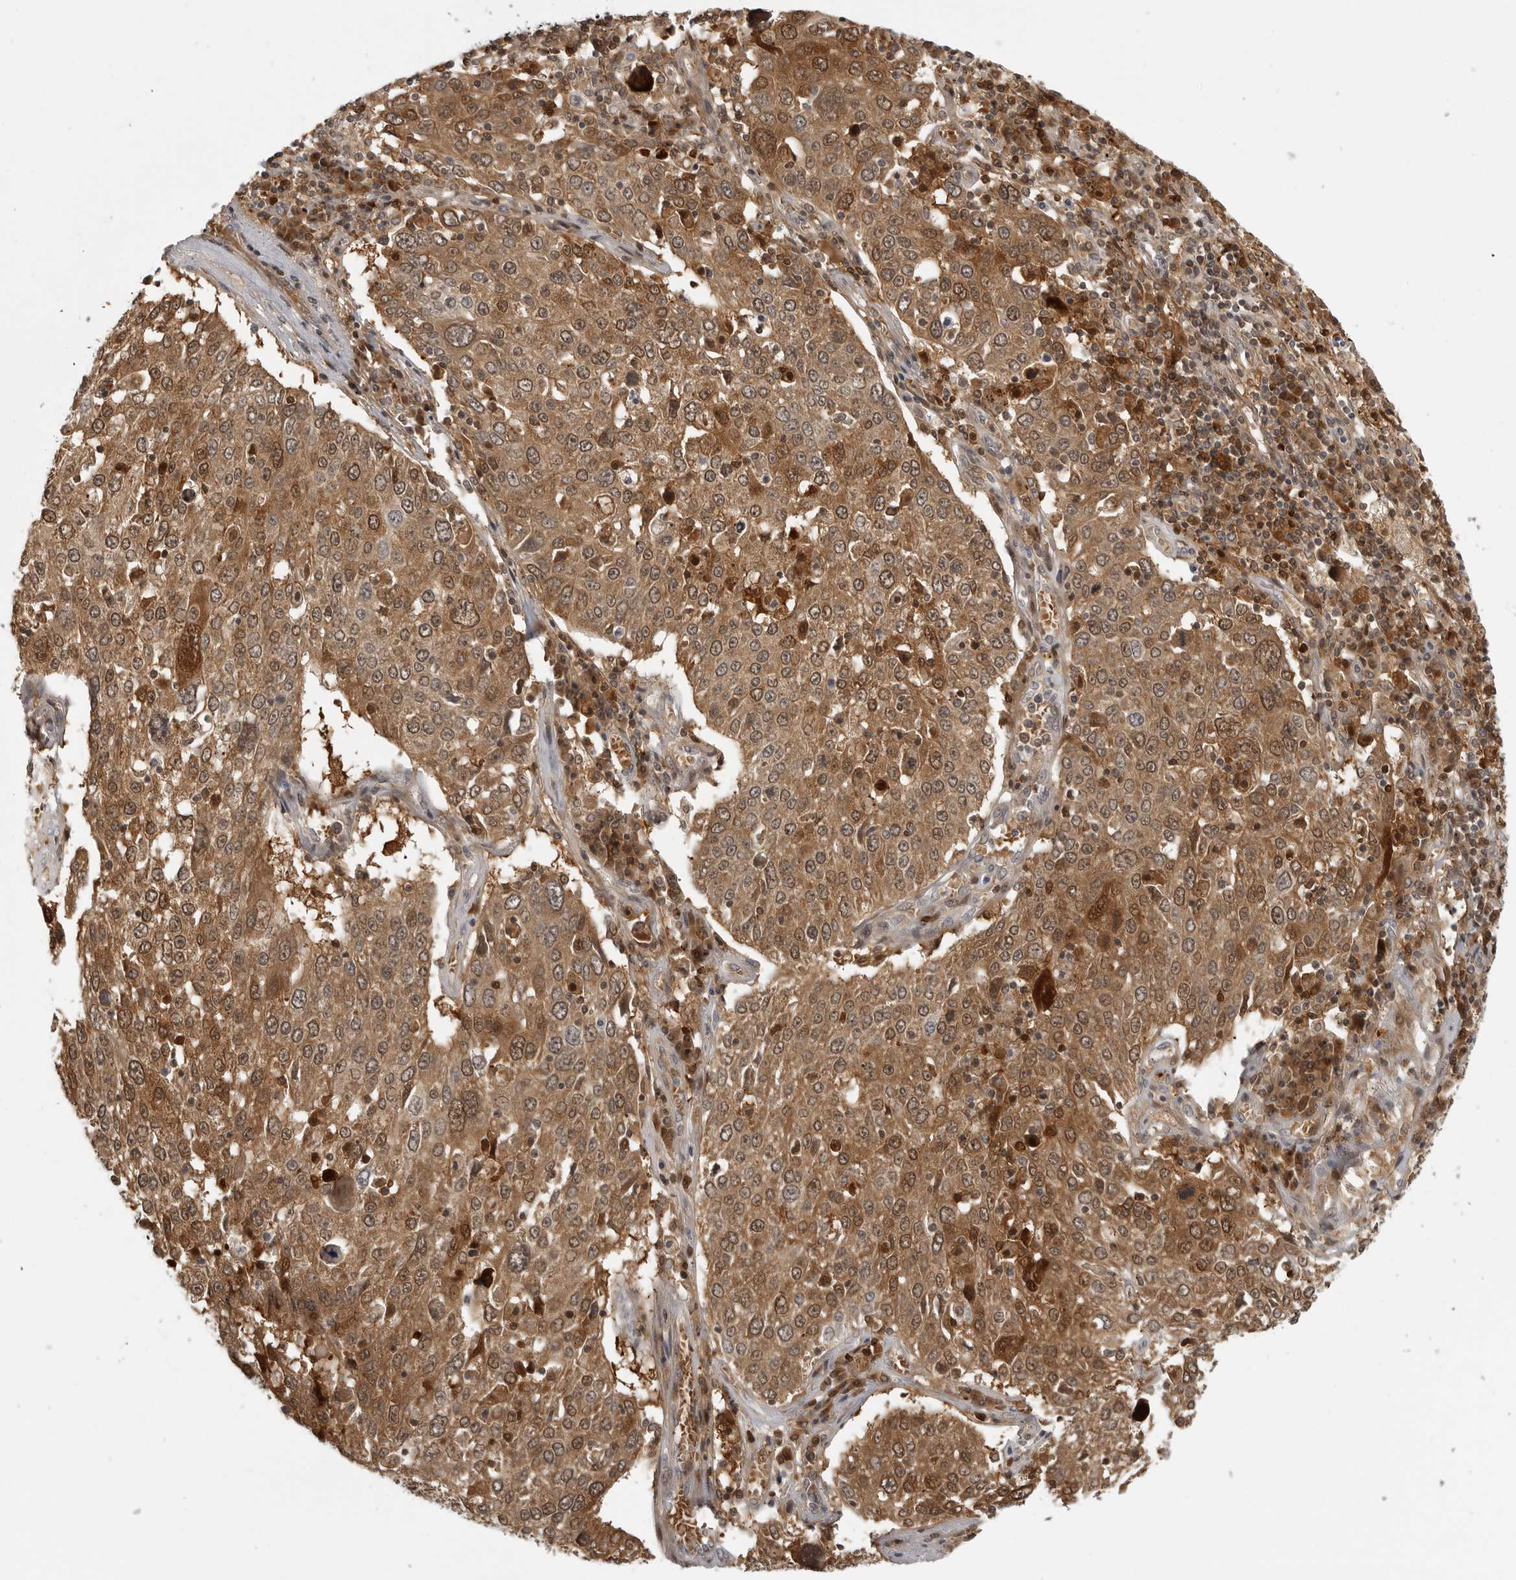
{"staining": {"intensity": "moderate", "quantity": ">75%", "location": "cytoplasmic/membranous,nuclear"}, "tissue": "lung cancer", "cell_type": "Tumor cells", "image_type": "cancer", "snomed": [{"axis": "morphology", "description": "Squamous cell carcinoma, NOS"}, {"axis": "topography", "description": "Lung"}], "caption": "Squamous cell carcinoma (lung) stained with DAB immunohistochemistry (IHC) shows medium levels of moderate cytoplasmic/membranous and nuclear staining in approximately >75% of tumor cells. (DAB (3,3'-diaminobenzidine) = brown stain, brightfield microscopy at high magnification).", "gene": "CTIF", "patient": {"sex": "male", "age": 65}}